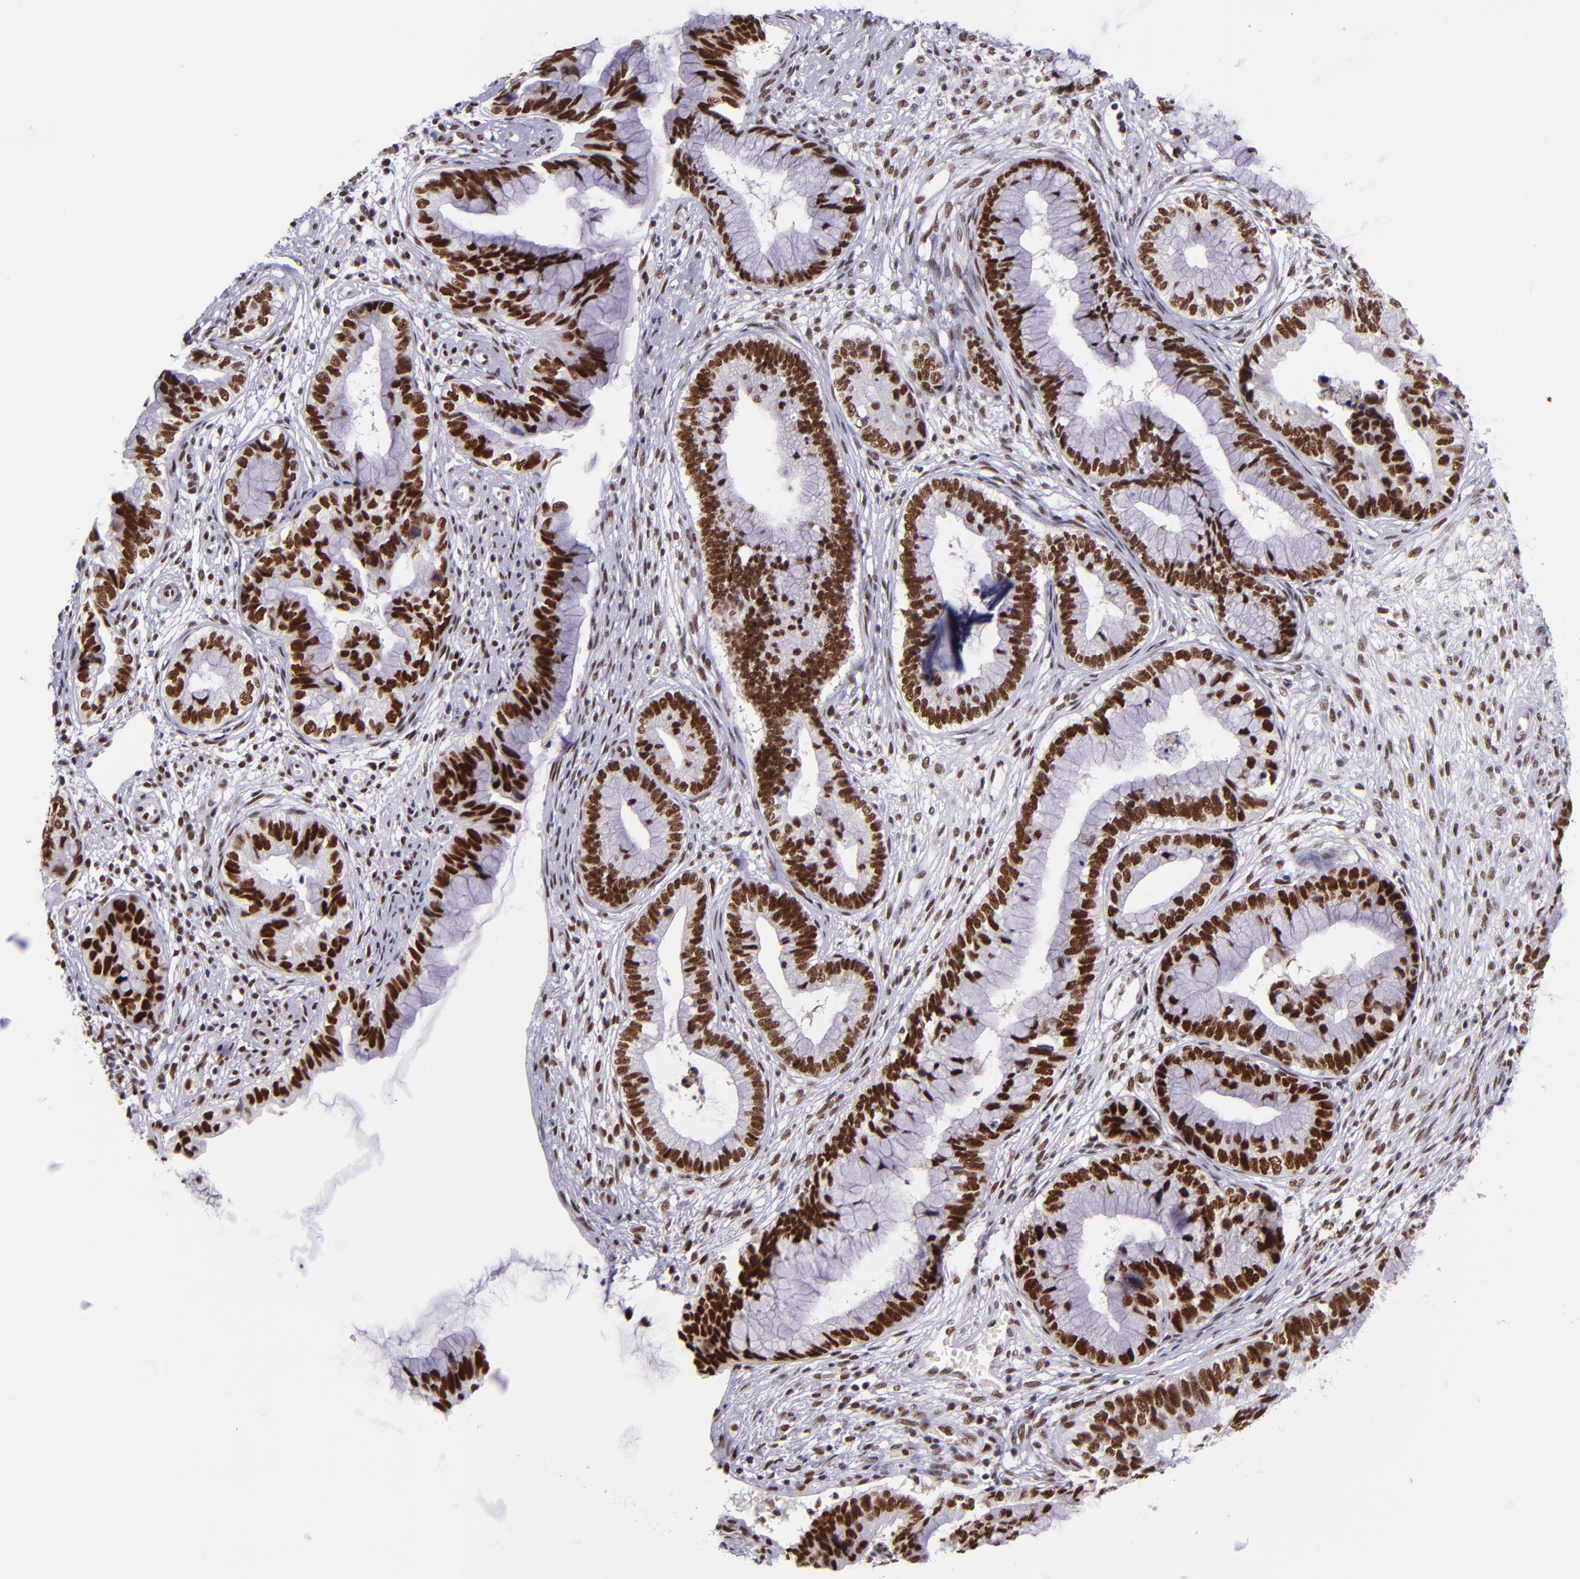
{"staining": {"intensity": "strong", "quantity": ">75%", "location": "nuclear"}, "tissue": "cervical cancer", "cell_type": "Tumor cells", "image_type": "cancer", "snomed": [{"axis": "morphology", "description": "Adenocarcinoma, NOS"}, {"axis": "topography", "description": "Cervix"}], "caption": "Cervical cancer (adenocarcinoma) stained with DAB immunohistochemistry (IHC) exhibits high levels of strong nuclear positivity in approximately >75% of tumor cells.", "gene": "GPKOW", "patient": {"sex": "female", "age": 44}}